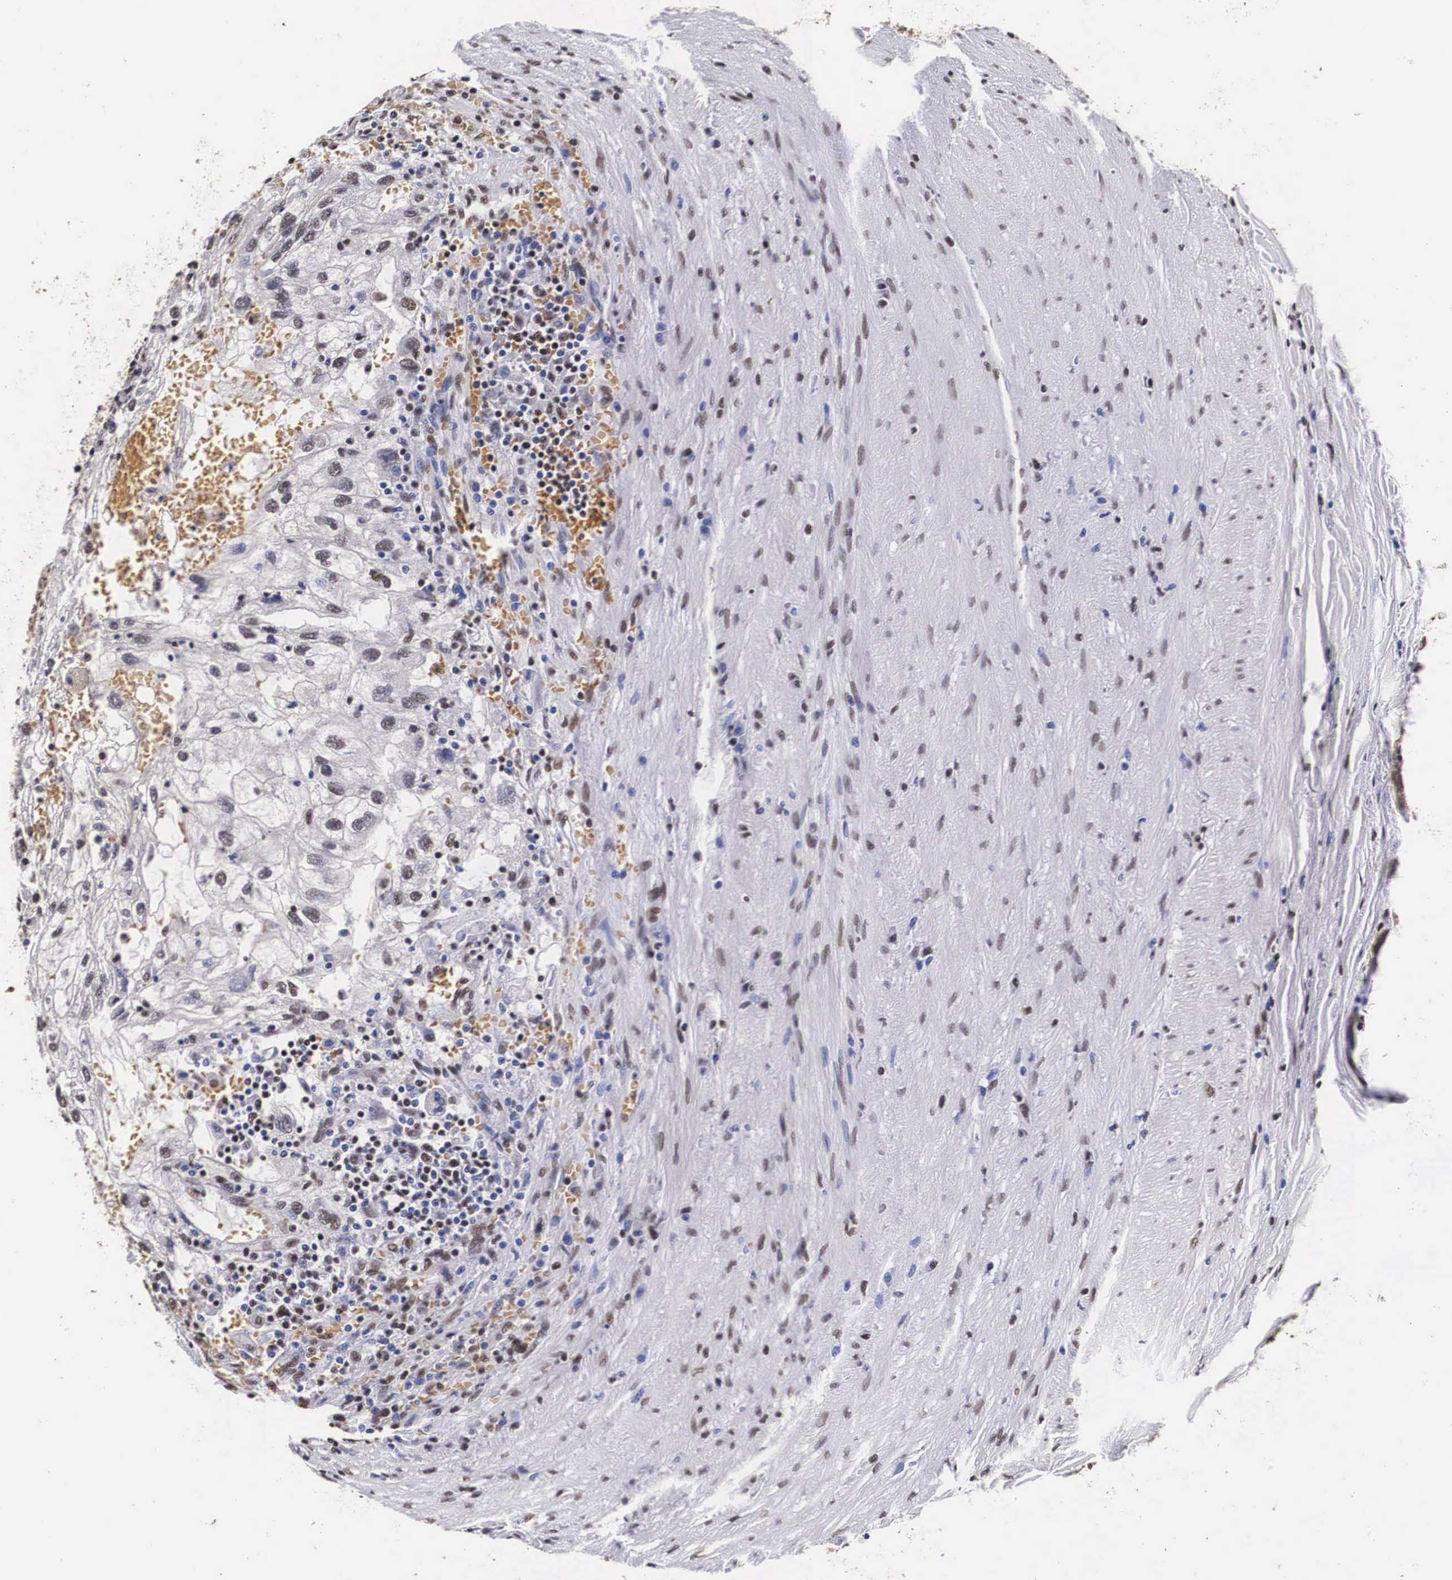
{"staining": {"intensity": "weak", "quantity": "<25%", "location": "nuclear"}, "tissue": "renal cancer", "cell_type": "Tumor cells", "image_type": "cancer", "snomed": [{"axis": "morphology", "description": "Normal tissue, NOS"}, {"axis": "morphology", "description": "Adenocarcinoma, NOS"}, {"axis": "topography", "description": "Kidney"}], "caption": "The image exhibits no significant positivity in tumor cells of renal cancer (adenocarcinoma).", "gene": "PABPN1", "patient": {"sex": "male", "age": 71}}